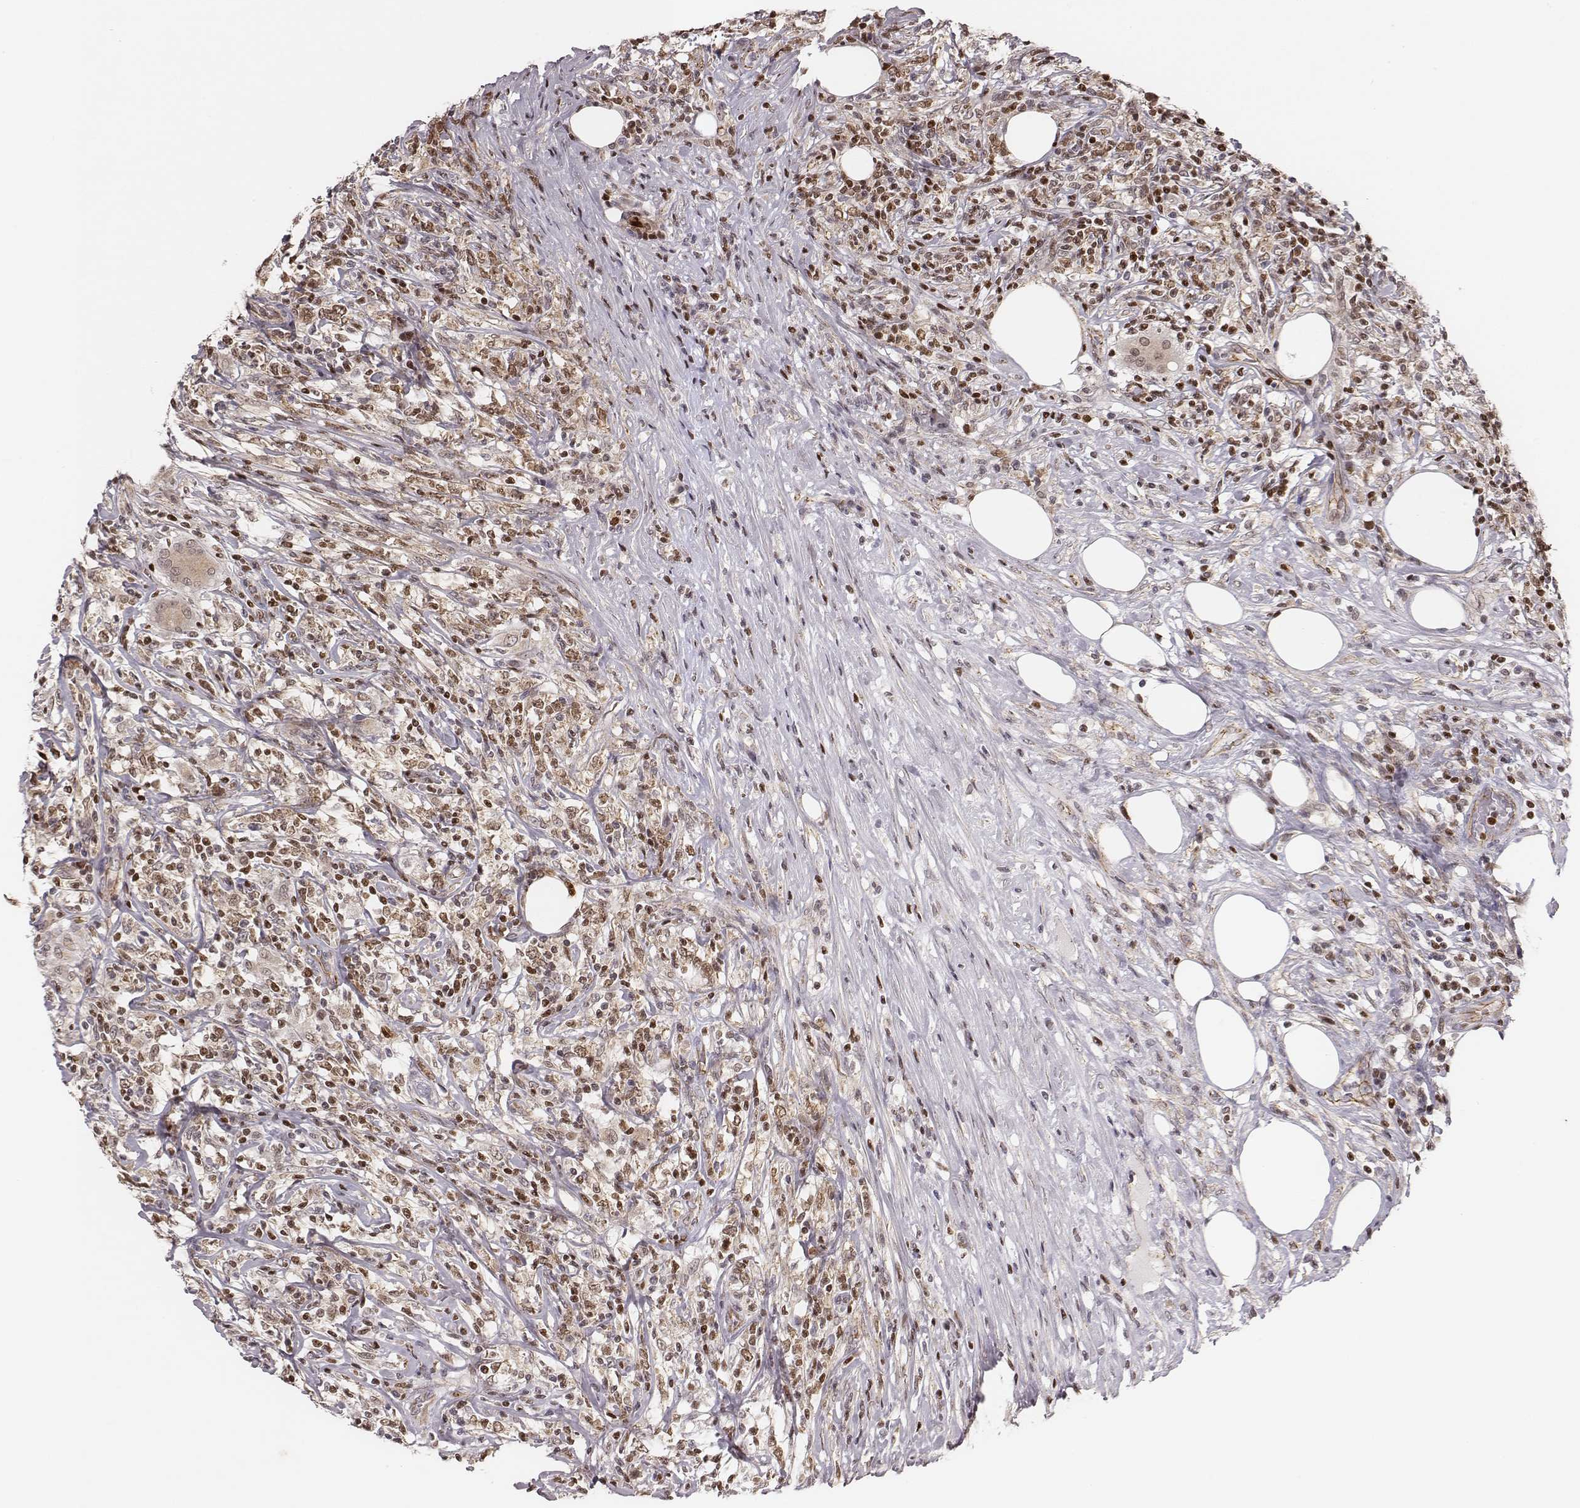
{"staining": {"intensity": "weak", "quantity": ">75%", "location": "nuclear"}, "tissue": "lymphoma", "cell_type": "Tumor cells", "image_type": "cancer", "snomed": [{"axis": "morphology", "description": "Malignant lymphoma, non-Hodgkin's type, High grade"}, {"axis": "topography", "description": "Lymph node"}], "caption": "Tumor cells exhibit weak nuclear expression in about >75% of cells in lymphoma.", "gene": "WDR59", "patient": {"sex": "female", "age": 84}}